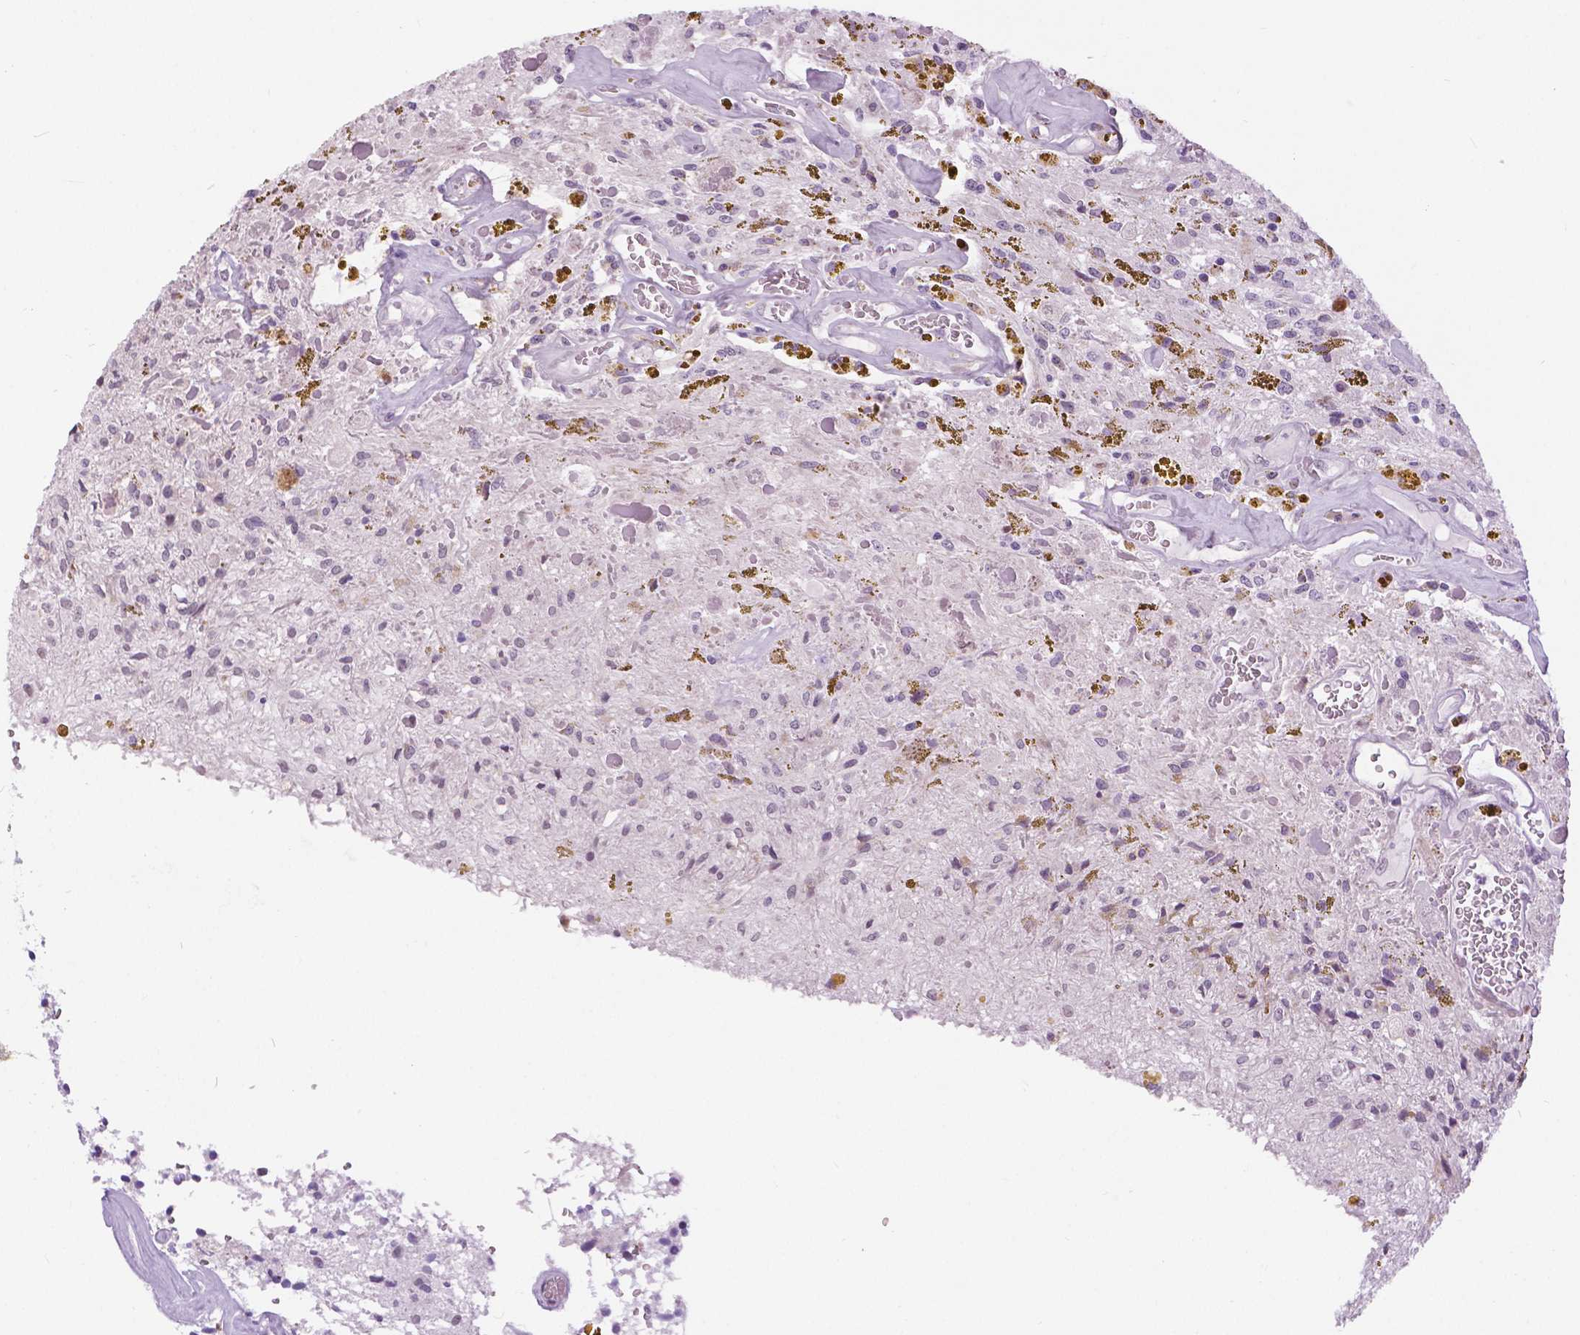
{"staining": {"intensity": "negative", "quantity": "none", "location": "none"}, "tissue": "glioma", "cell_type": "Tumor cells", "image_type": "cancer", "snomed": [{"axis": "morphology", "description": "Glioma, malignant, Low grade"}, {"axis": "topography", "description": "Cerebellum"}], "caption": "This is an immunohistochemistry image of glioma. There is no expression in tumor cells.", "gene": "MYOM1", "patient": {"sex": "female", "age": 14}}